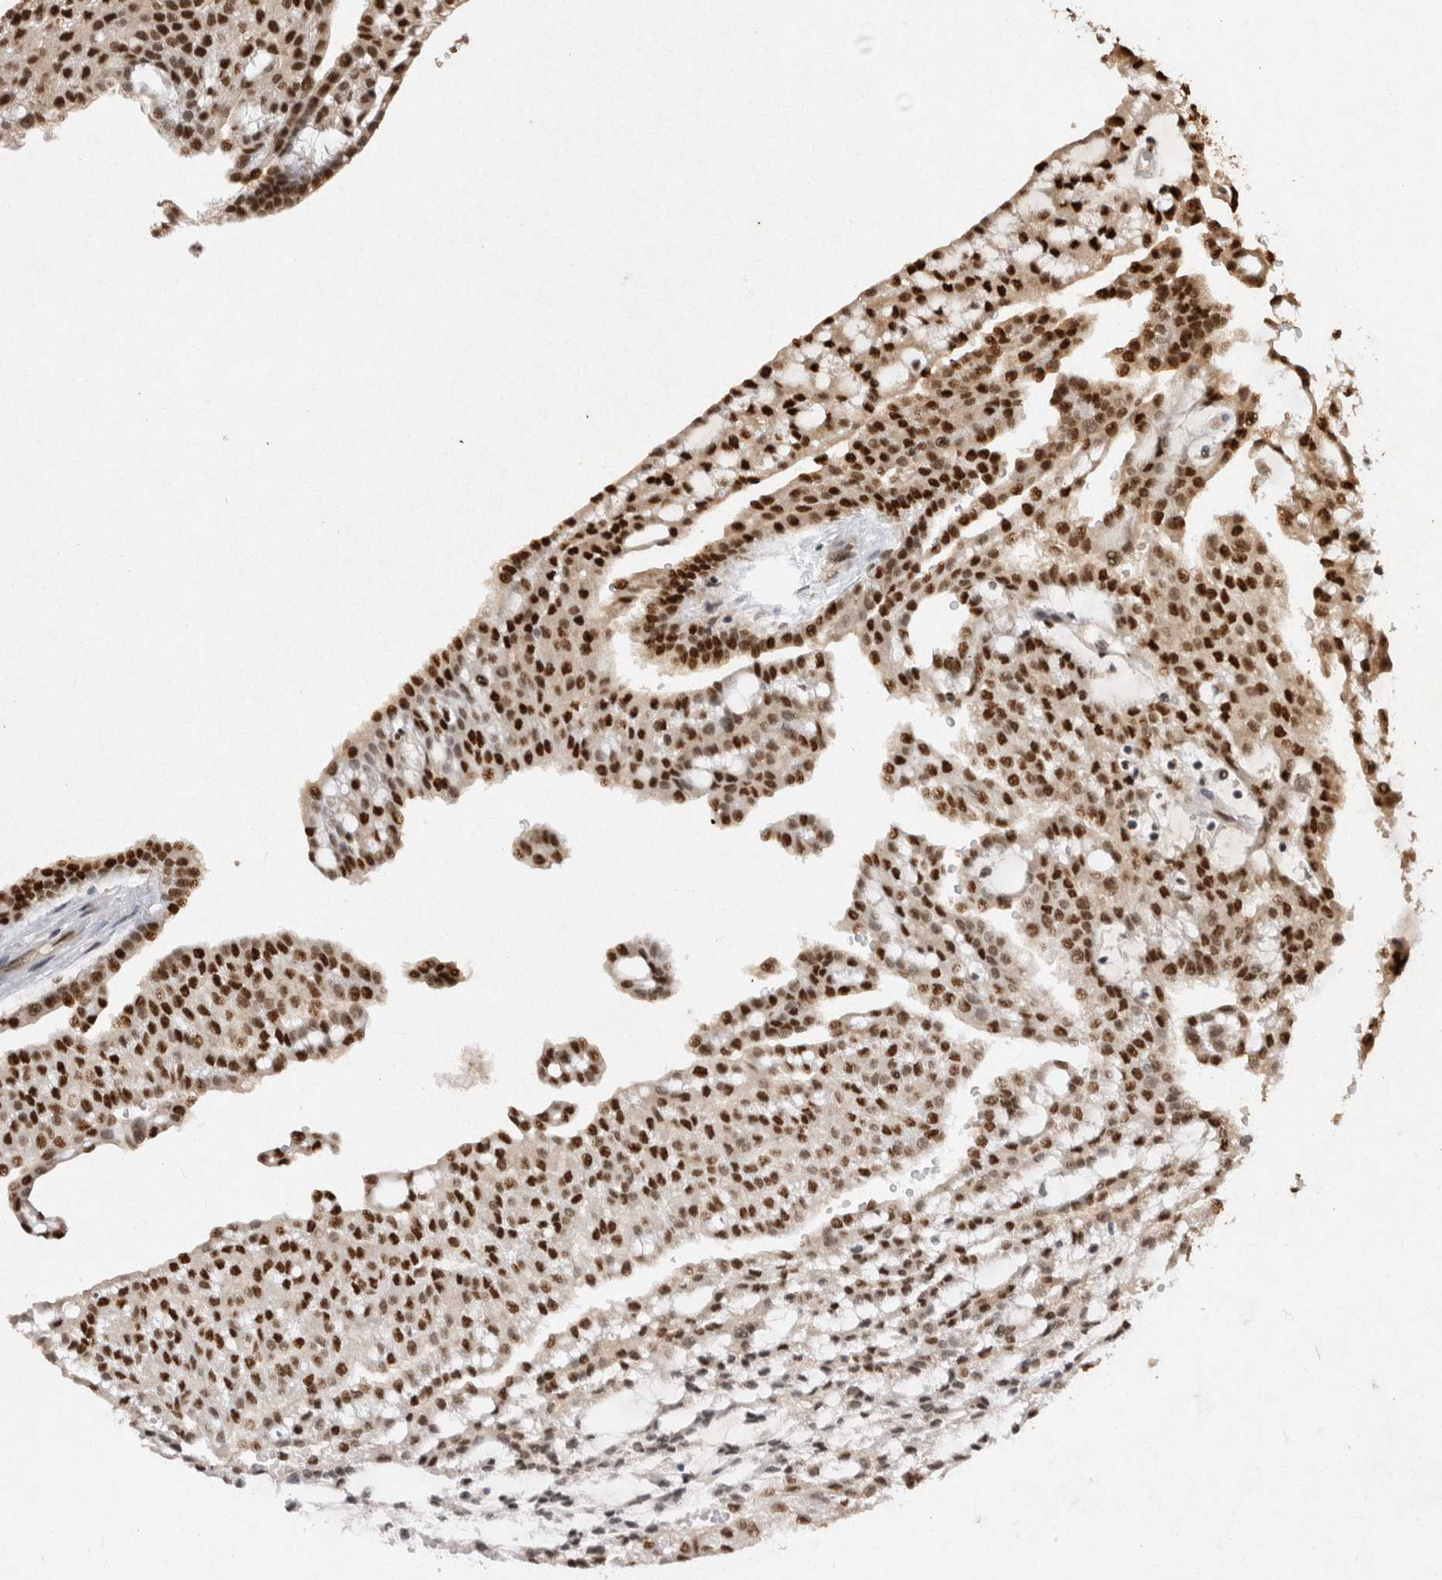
{"staining": {"intensity": "strong", "quantity": ">75%", "location": "nuclear"}, "tissue": "renal cancer", "cell_type": "Tumor cells", "image_type": "cancer", "snomed": [{"axis": "morphology", "description": "Adenocarcinoma, NOS"}, {"axis": "topography", "description": "Kidney"}], "caption": "Immunohistochemical staining of adenocarcinoma (renal) shows strong nuclear protein expression in about >75% of tumor cells.", "gene": "HDGF", "patient": {"sex": "male", "age": 63}}